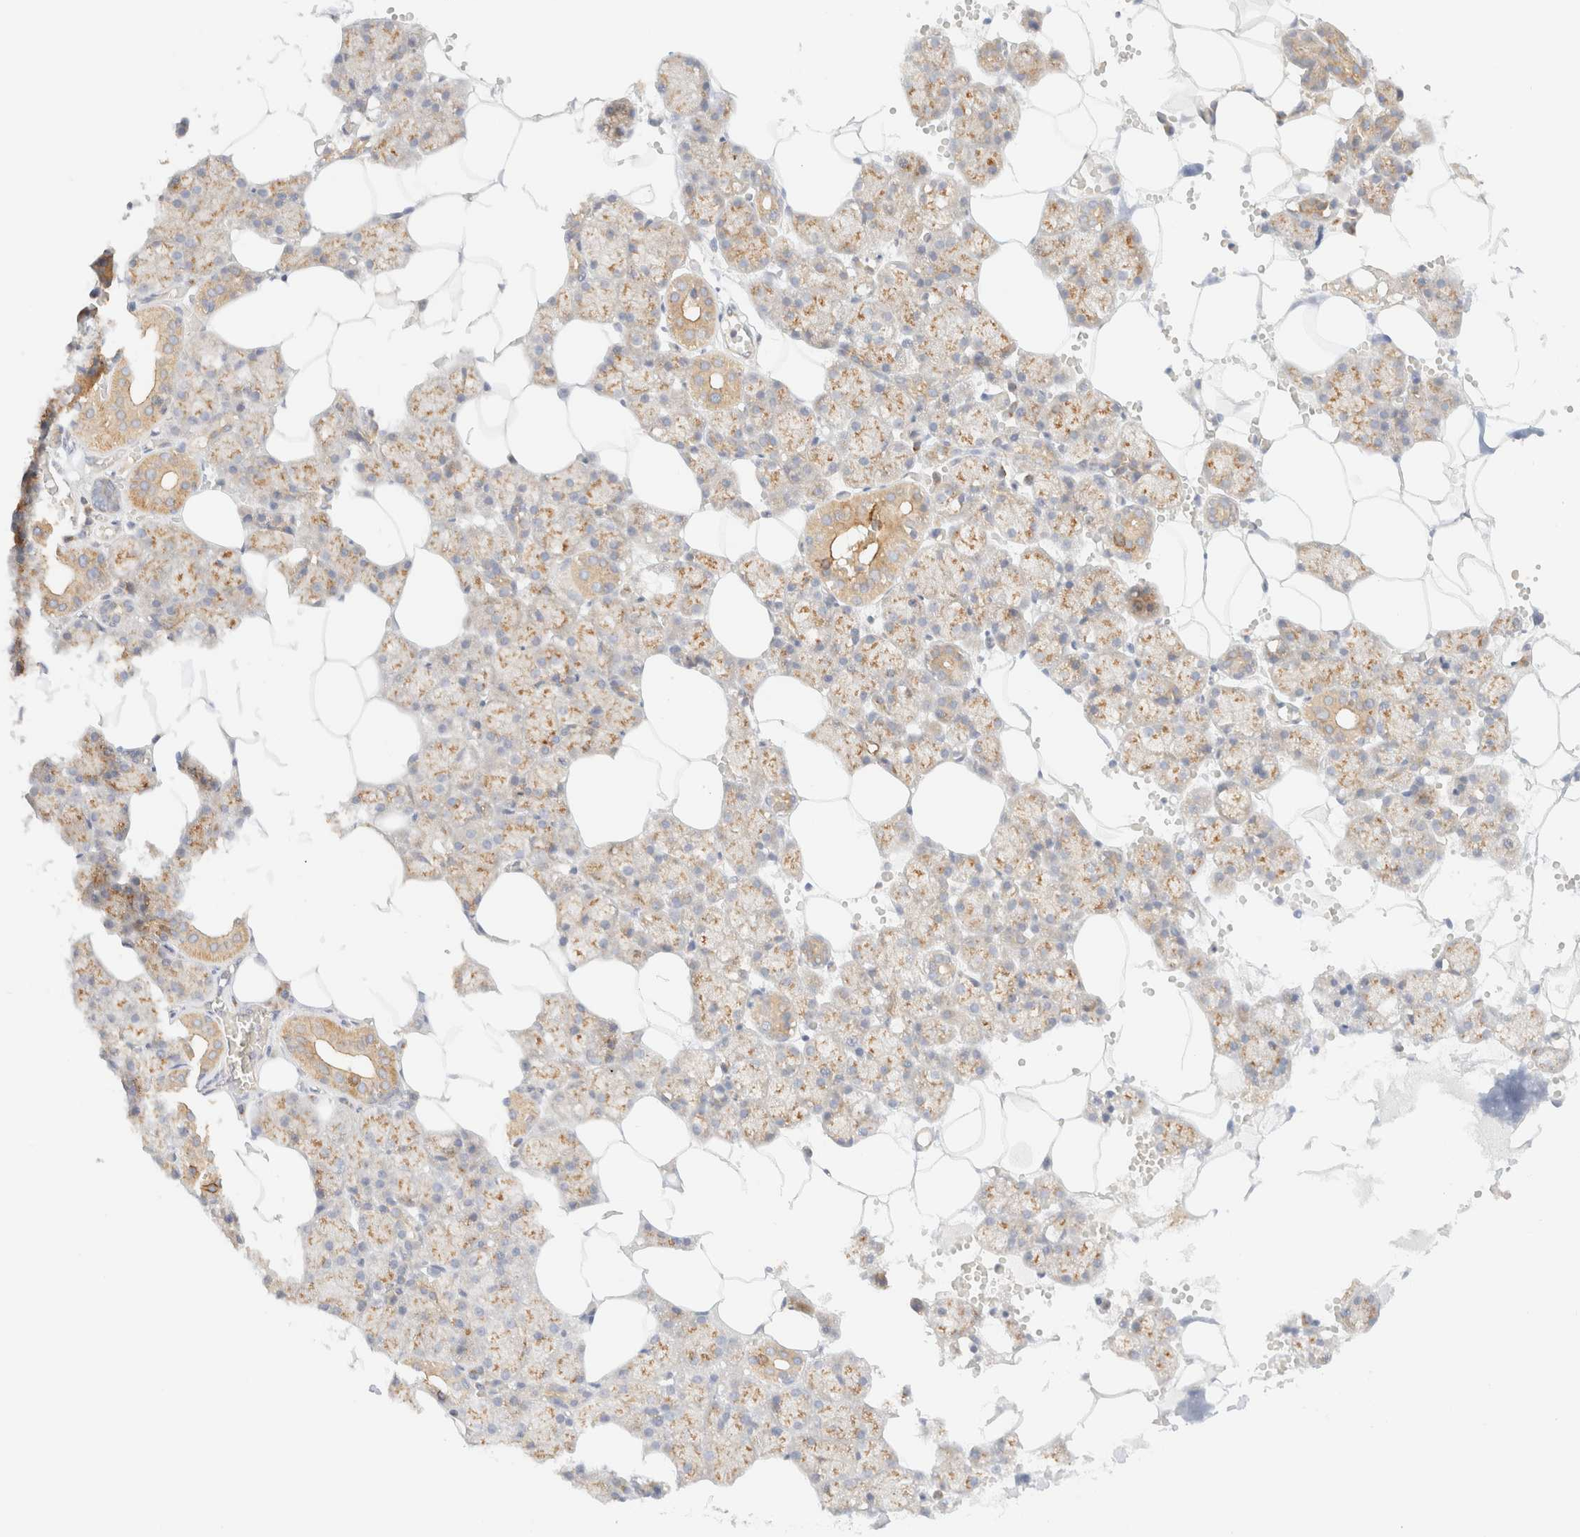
{"staining": {"intensity": "moderate", "quantity": "25%-75%", "location": "cytoplasmic/membranous"}, "tissue": "salivary gland", "cell_type": "Glandular cells", "image_type": "normal", "snomed": [{"axis": "morphology", "description": "Normal tissue, NOS"}, {"axis": "topography", "description": "Salivary gland"}], "caption": "Immunohistochemistry staining of benign salivary gland, which displays medium levels of moderate cytoplasmic/membranous staining in about 25%-75% of glandular cells indicating moderate cytoplasmic/membranous protein staining. The staining was performed using DAB (3,3'-diaminobenzidine) (brown) for protein detection and nuclei were counterstained in hematoxylin (blue).", "gene": "MYO10", "patient": {"sex": "male", "age": 62}}